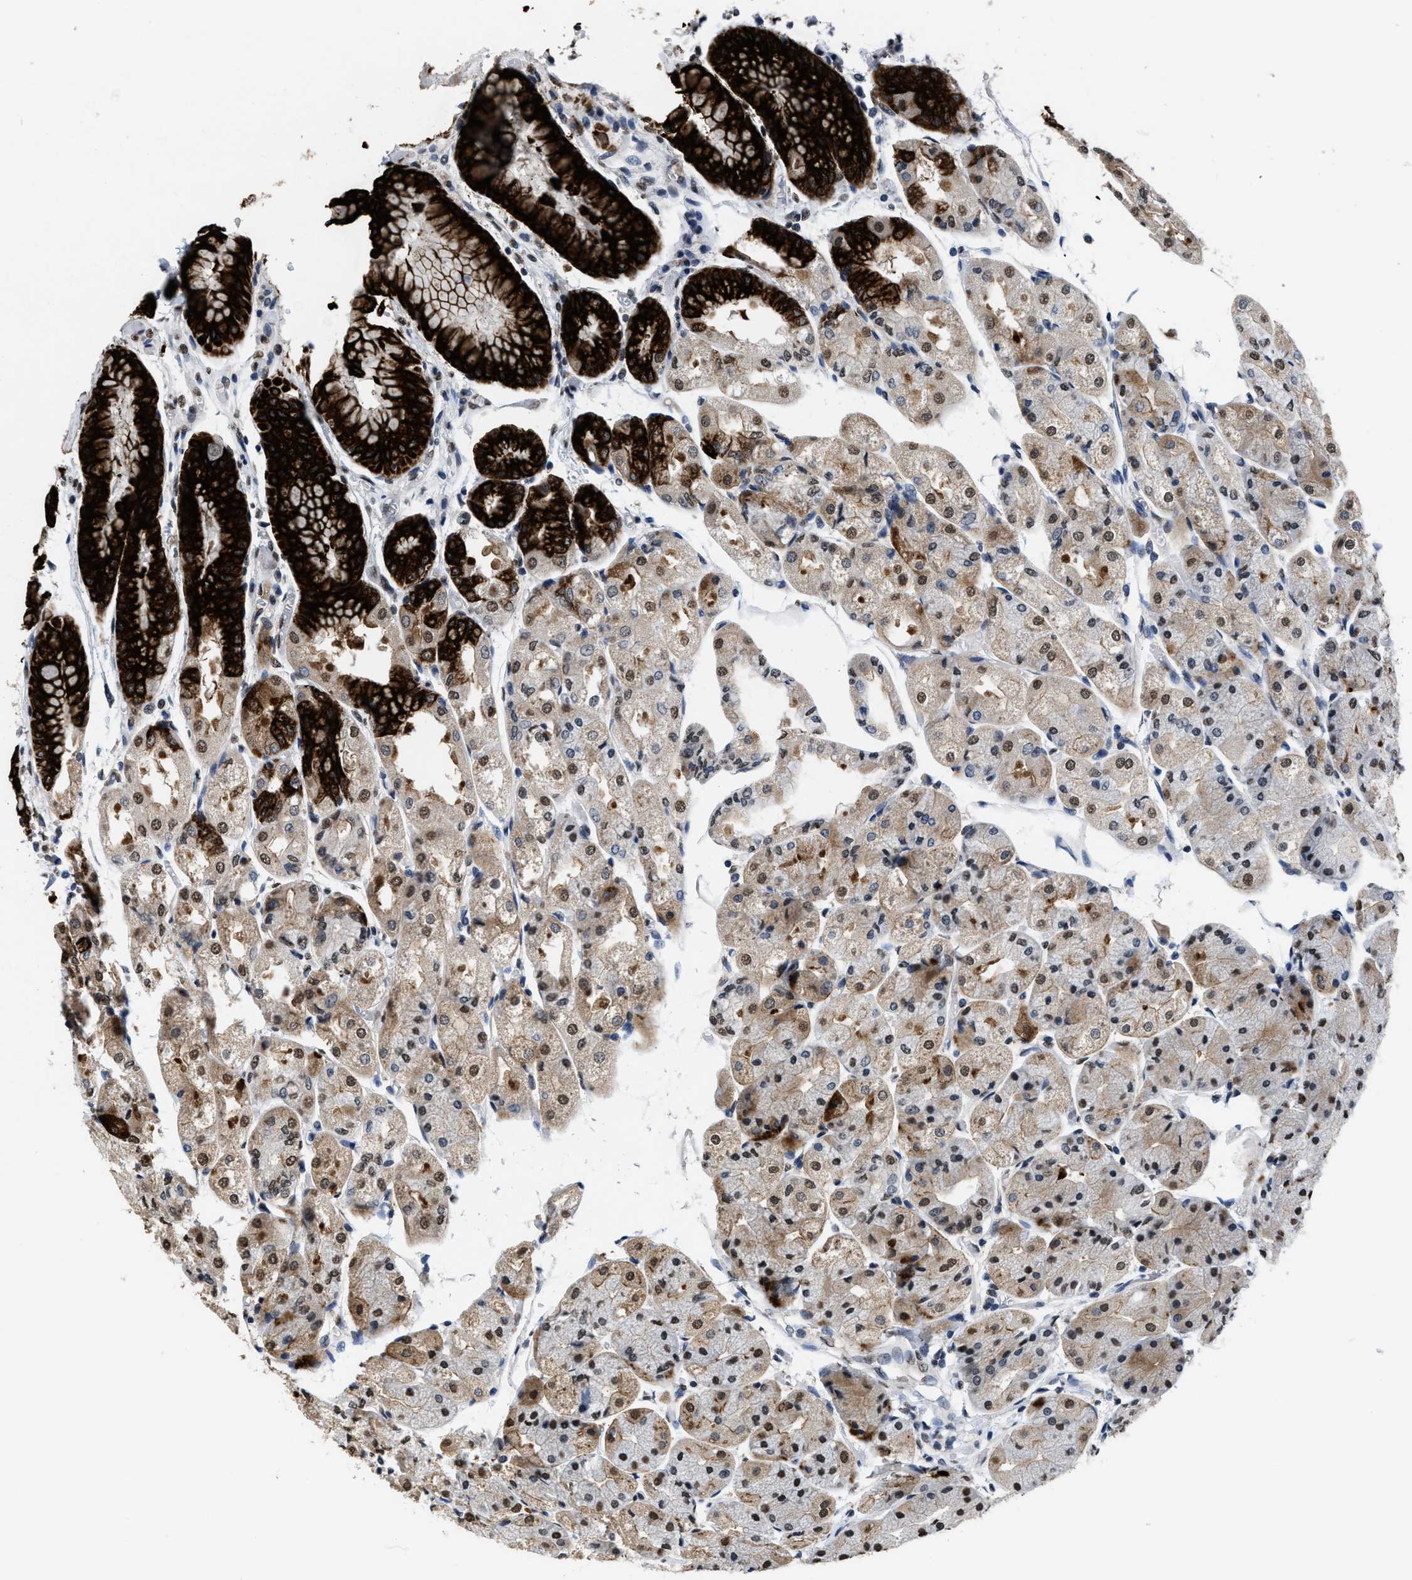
{"staining": {"intensity": "strong", "quantity": "25%-75%", "location": "cytoplasmic/membranous,nuclear"}, "tissue": "stomach", "cell_type": "Glandular cells", "image_type": "normal", "snomed": [{"axis": "morphology", "description": "Normal tissue, NOS"}, {"axis": "topography", "description": "Stomach, upper"}], "caption": "Protein analysis of unremarkable stomach demonstrates strong cytoplasmic/membranous,nuclear positivity in about 25%-75% of glandular cells.", "gene": "SUPT16H", "patient": {"sex": "male", "age": 72}}